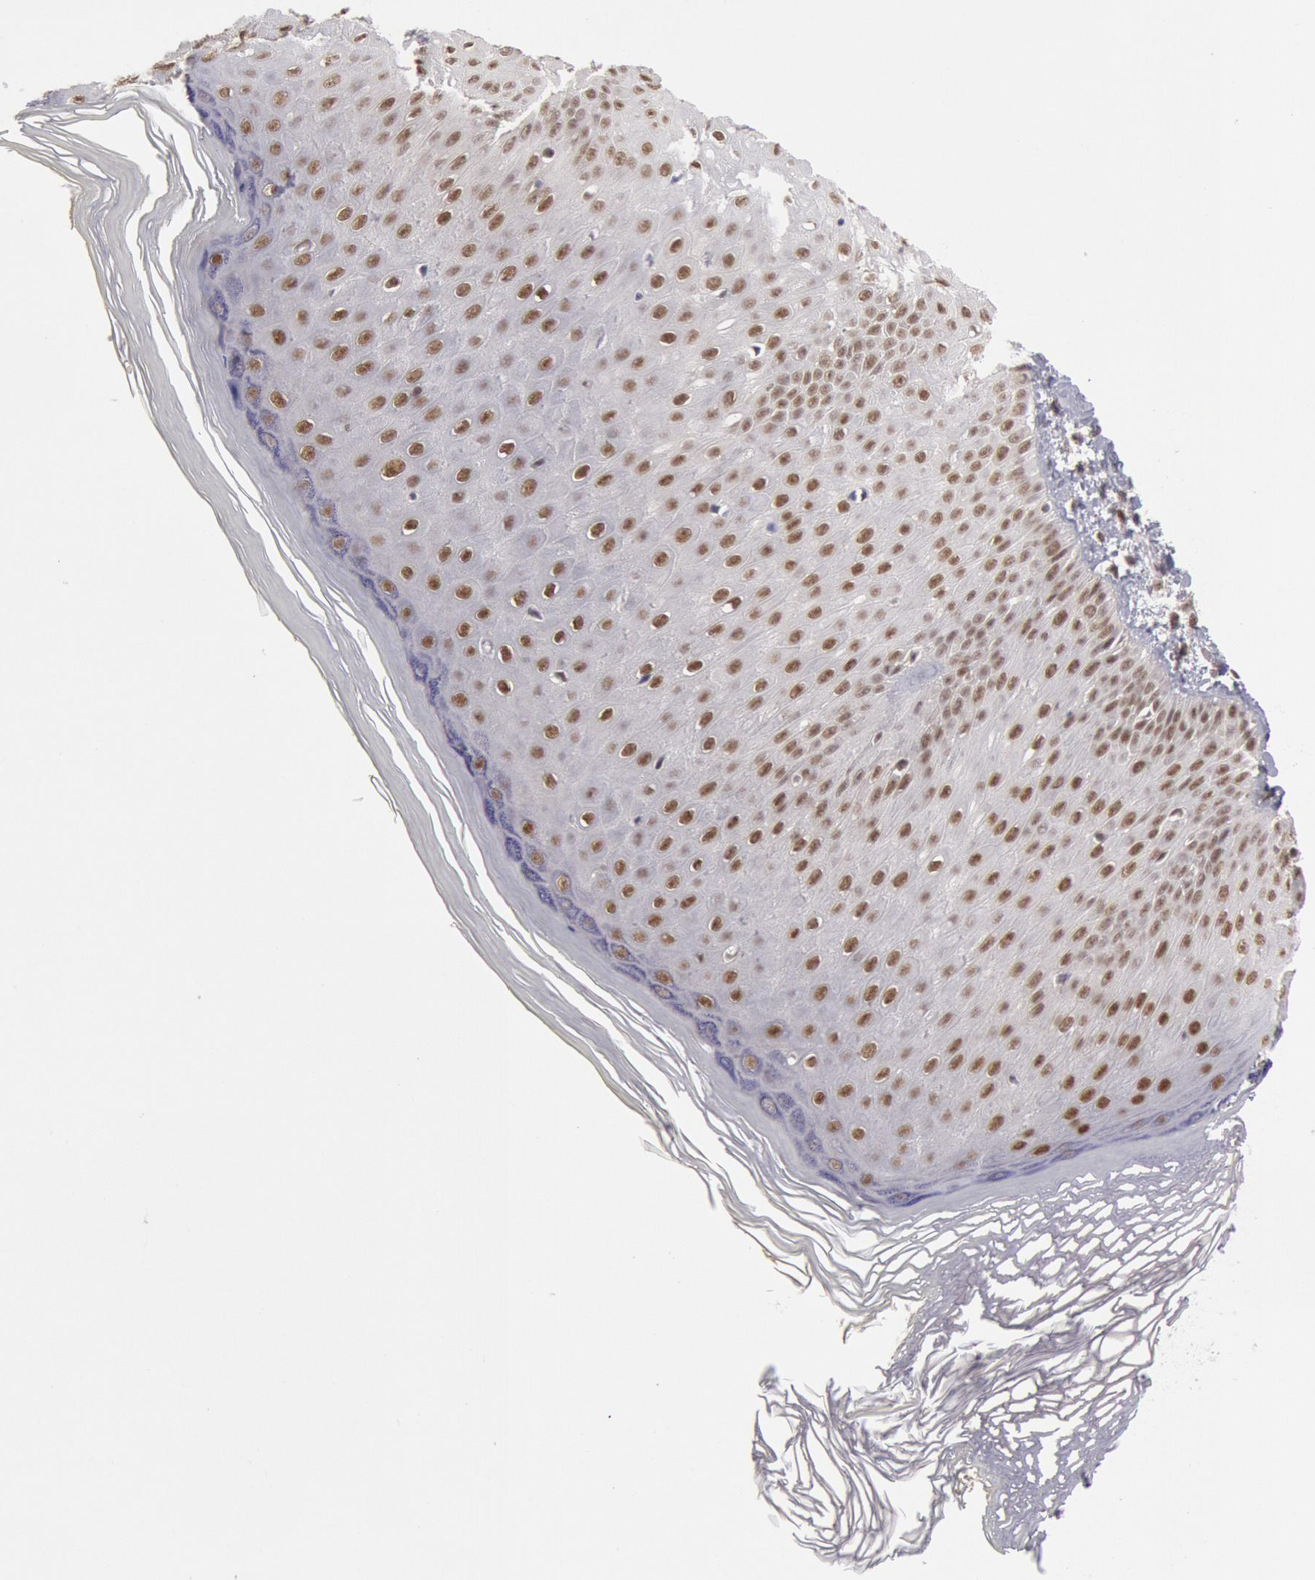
{"staining": {"intensity": "moderate", "quantity": ">75%", "location": "nuclear"}, "tissue": "skin", "cell_type": "Epidermal cells", "image_type": "normal", "snomed": [{"axis": "morphology", "description": "Normal tissue, NOS"}, {"axis": "morphology", "description": "Inflammation, NOS"}, {"axis": "topography", "description": "Soft tissue"}, {"axis": "topography", "description": "Anal"}], "caption": "Brown immunohistochemical staining in normal skin exhibits moderate nuclear staining in approximately >75% of epidermal cells.", "gene": "PPP4R3B", "patient": {"sex": "female", "age": 15}}